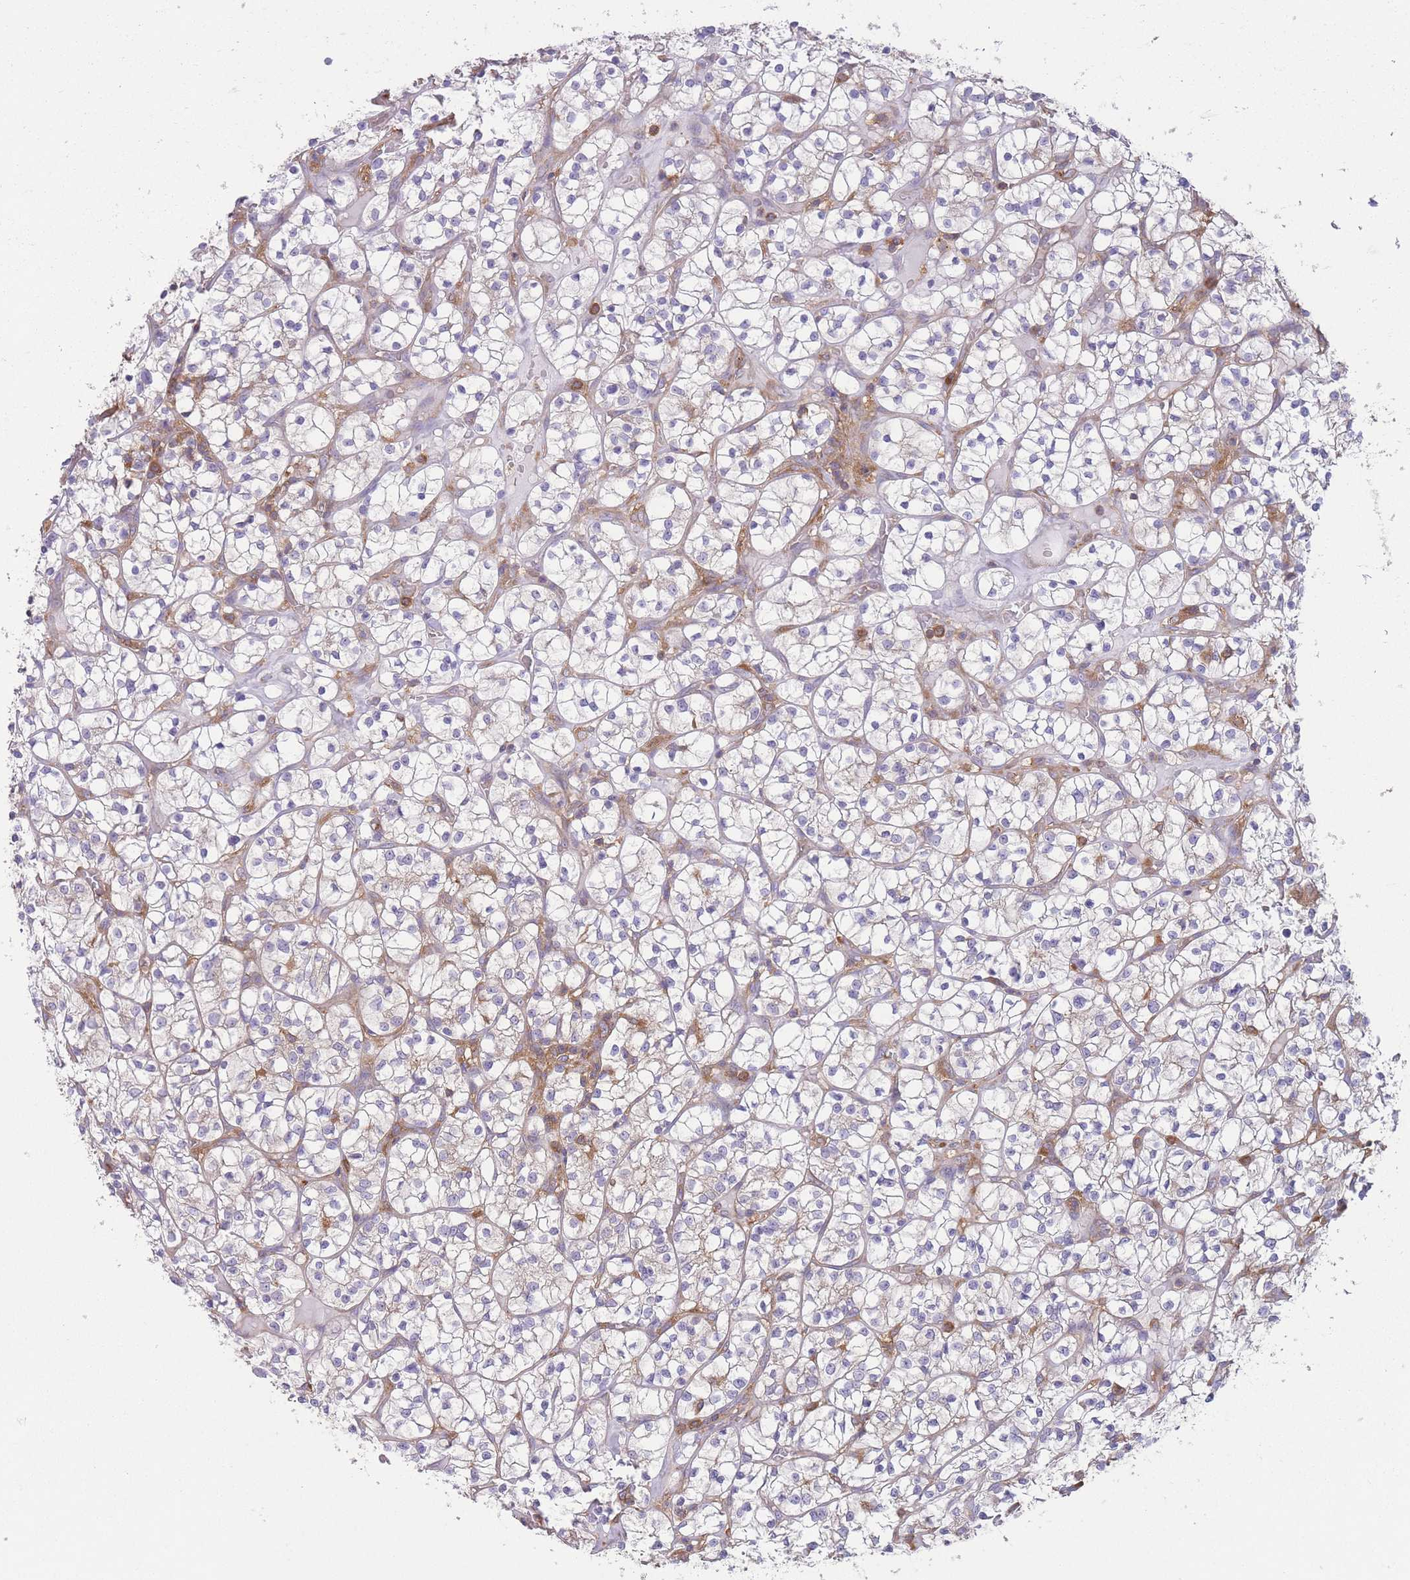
{"staining": {"intensity": "negative", "quantity": "none", "location": "none"}, "tissue": "renal cancer", "cell_type": "Tumor cells", "image_type": "cancer", "snomed": [{"axis": "morphology", "description": "Adenocarcinoma, NOS"}, {"axis": "topography", "description": "Kidney"}], "caption": "The IHC micrograph has no significant expression in tumor cells of adenocarcinoma (renal) tissue.", "gene": "PRKAR1A", "patient": {"sex": "female", "age": 64}}